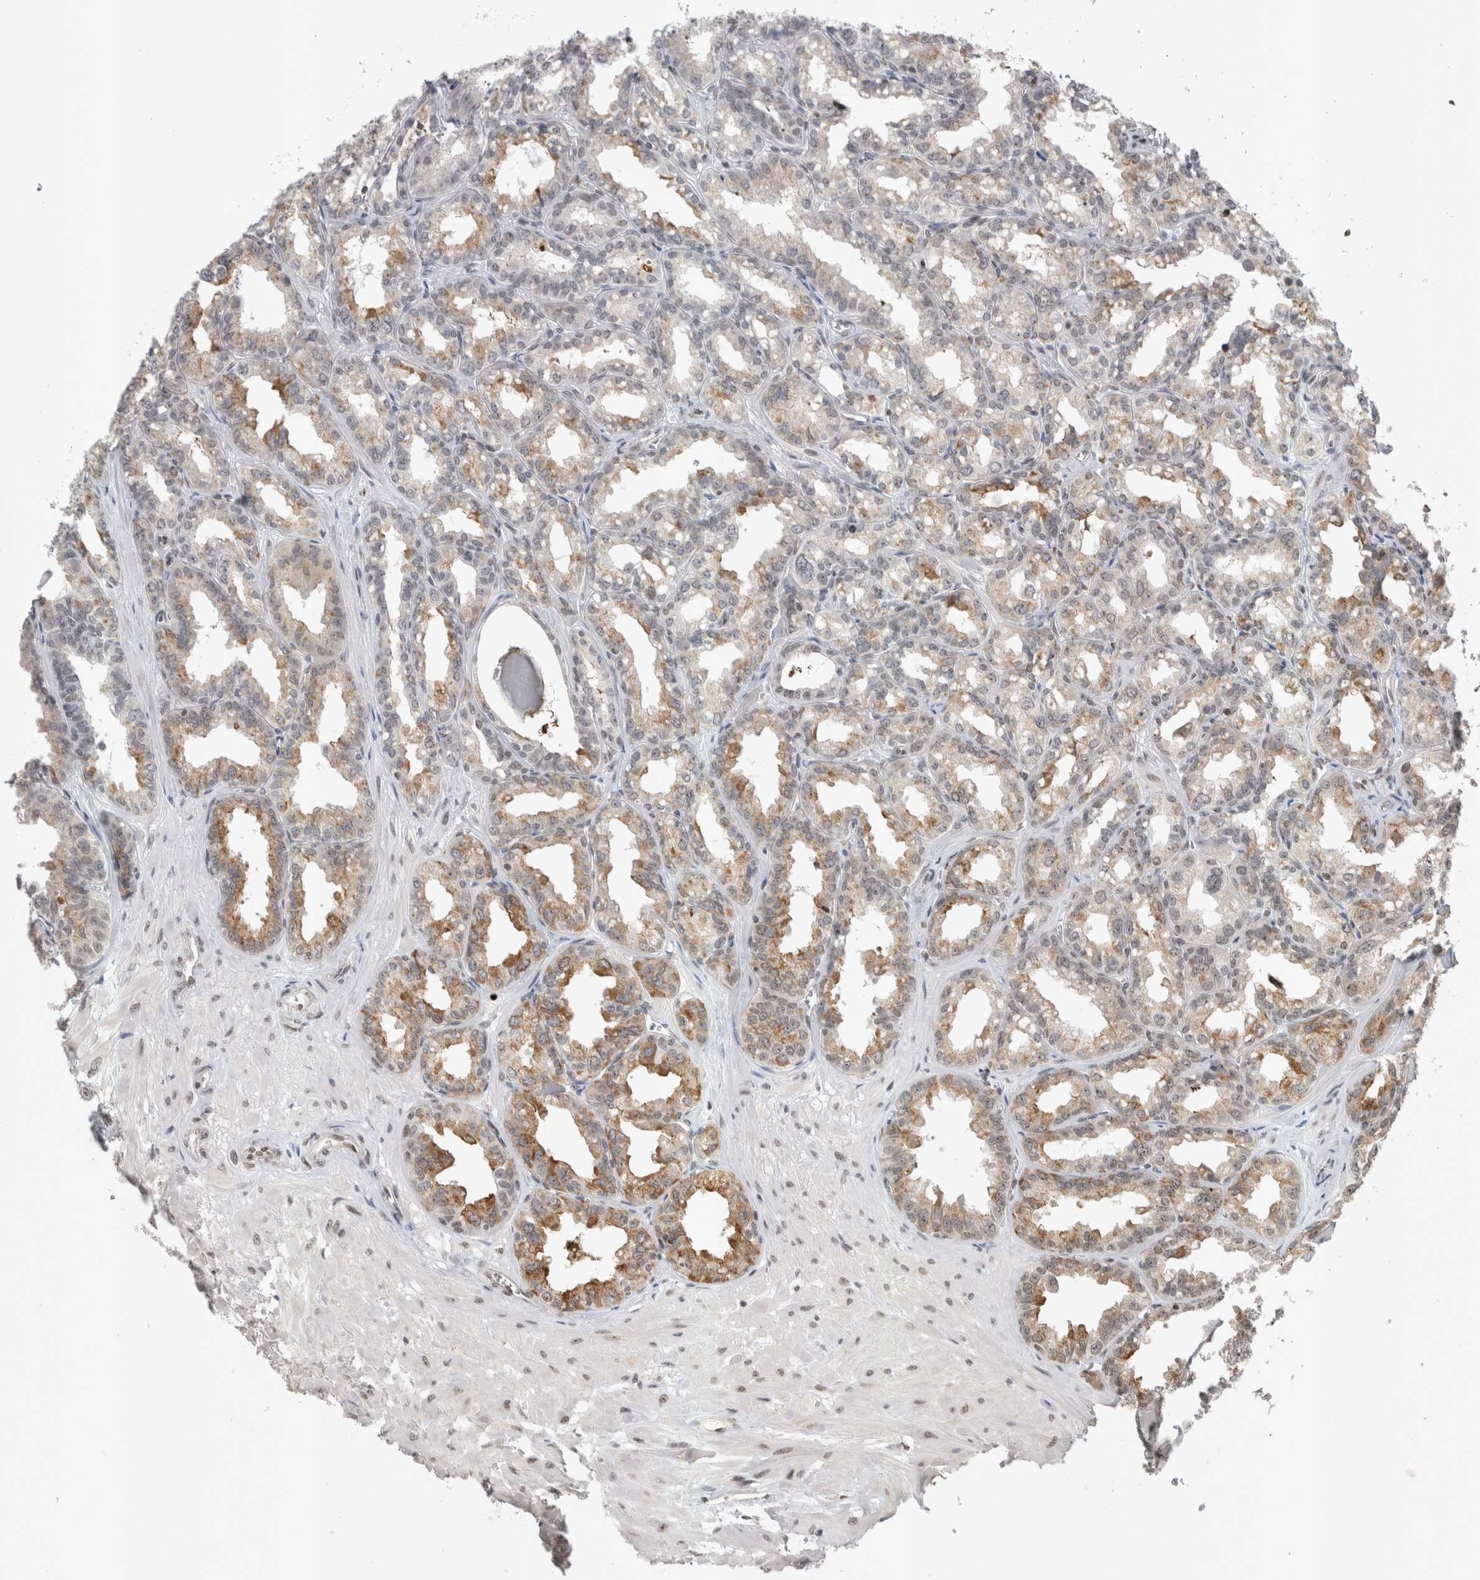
{"staining": {"intensity": "moderate", "quantity": "<25%", "location": "cytoplasmic/membranous"}, "tissue": "seminal vesicle", "cell_type": "Glandular cells", "image_type": "normal", "snomed": [{"axis": "morphology", "description": "Normal tissue, NOS"}, {"axis": "topography", "description": "Prostate"}, {"axis": "topography", "description": "Seminal veicle"}], "caption": "A histopathology image of seminal vesicle stained for a protein reveals moderate cytoplasmic/membranous brown staining in glandular cells. The protein of interest is shown in brown color, while the nuclei are stained blue.", "gene": "DAXX", "patient": {"sex": "male", "age": 51}}